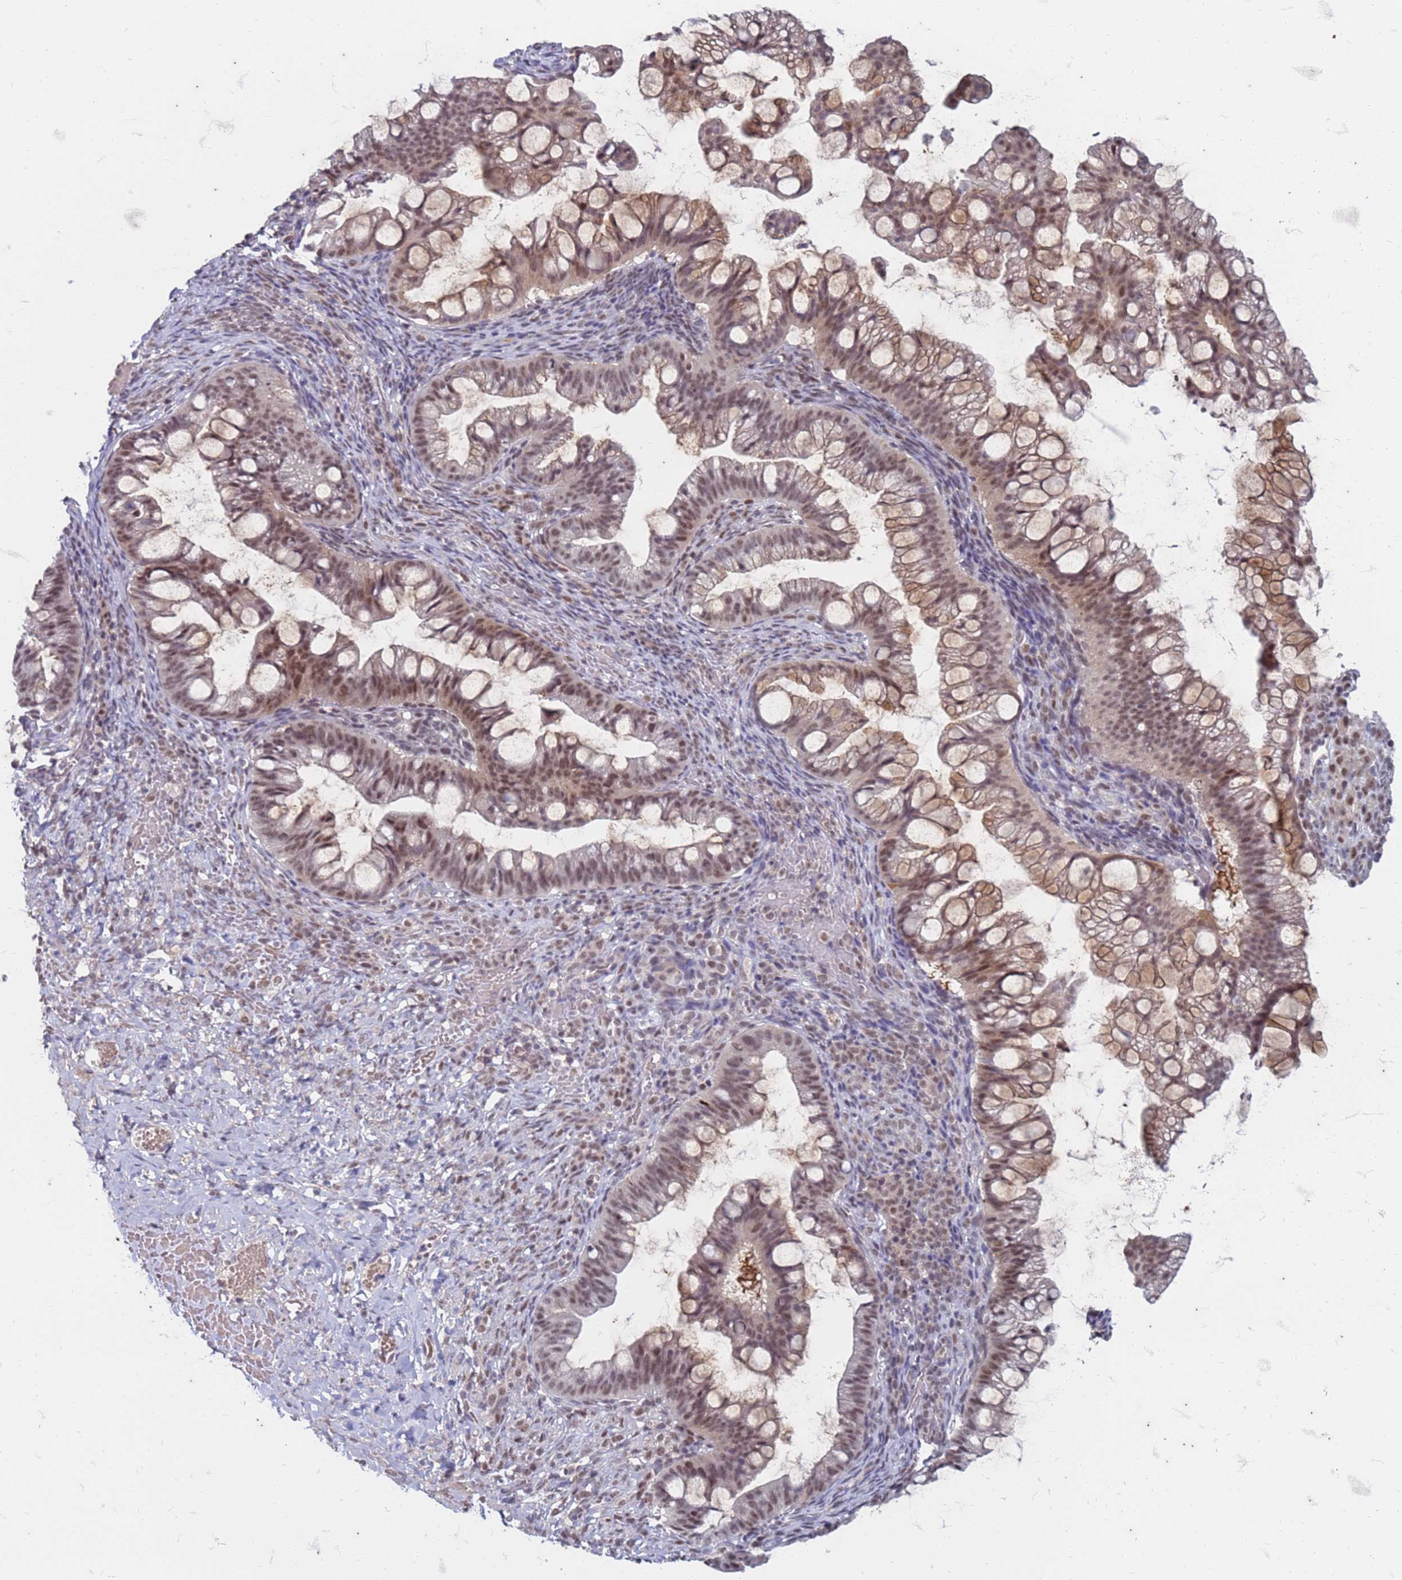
{"staining": {"intensity": "moderate", "quantity": ">75%", "location": "nuclear"}, "tissue": "ovarian cancer", "cell_type": "Tumor cells", "image_type": "cancer", "snomed": [{"axis": "morphology", "description": "Cystadenocarcinoma, mucinous, NOS"}, {"axis": "topography", "description": "Ovary"}], "caption": "There is medium levels of moderate nuclear positivity in tumor cells of mucinous cystadenocarcinoma (ovarian), as demonstrated by immunohistochemical staining (brown color).", "gene": "TRMT6", "patient": {"sex": "female", "age": 73}}